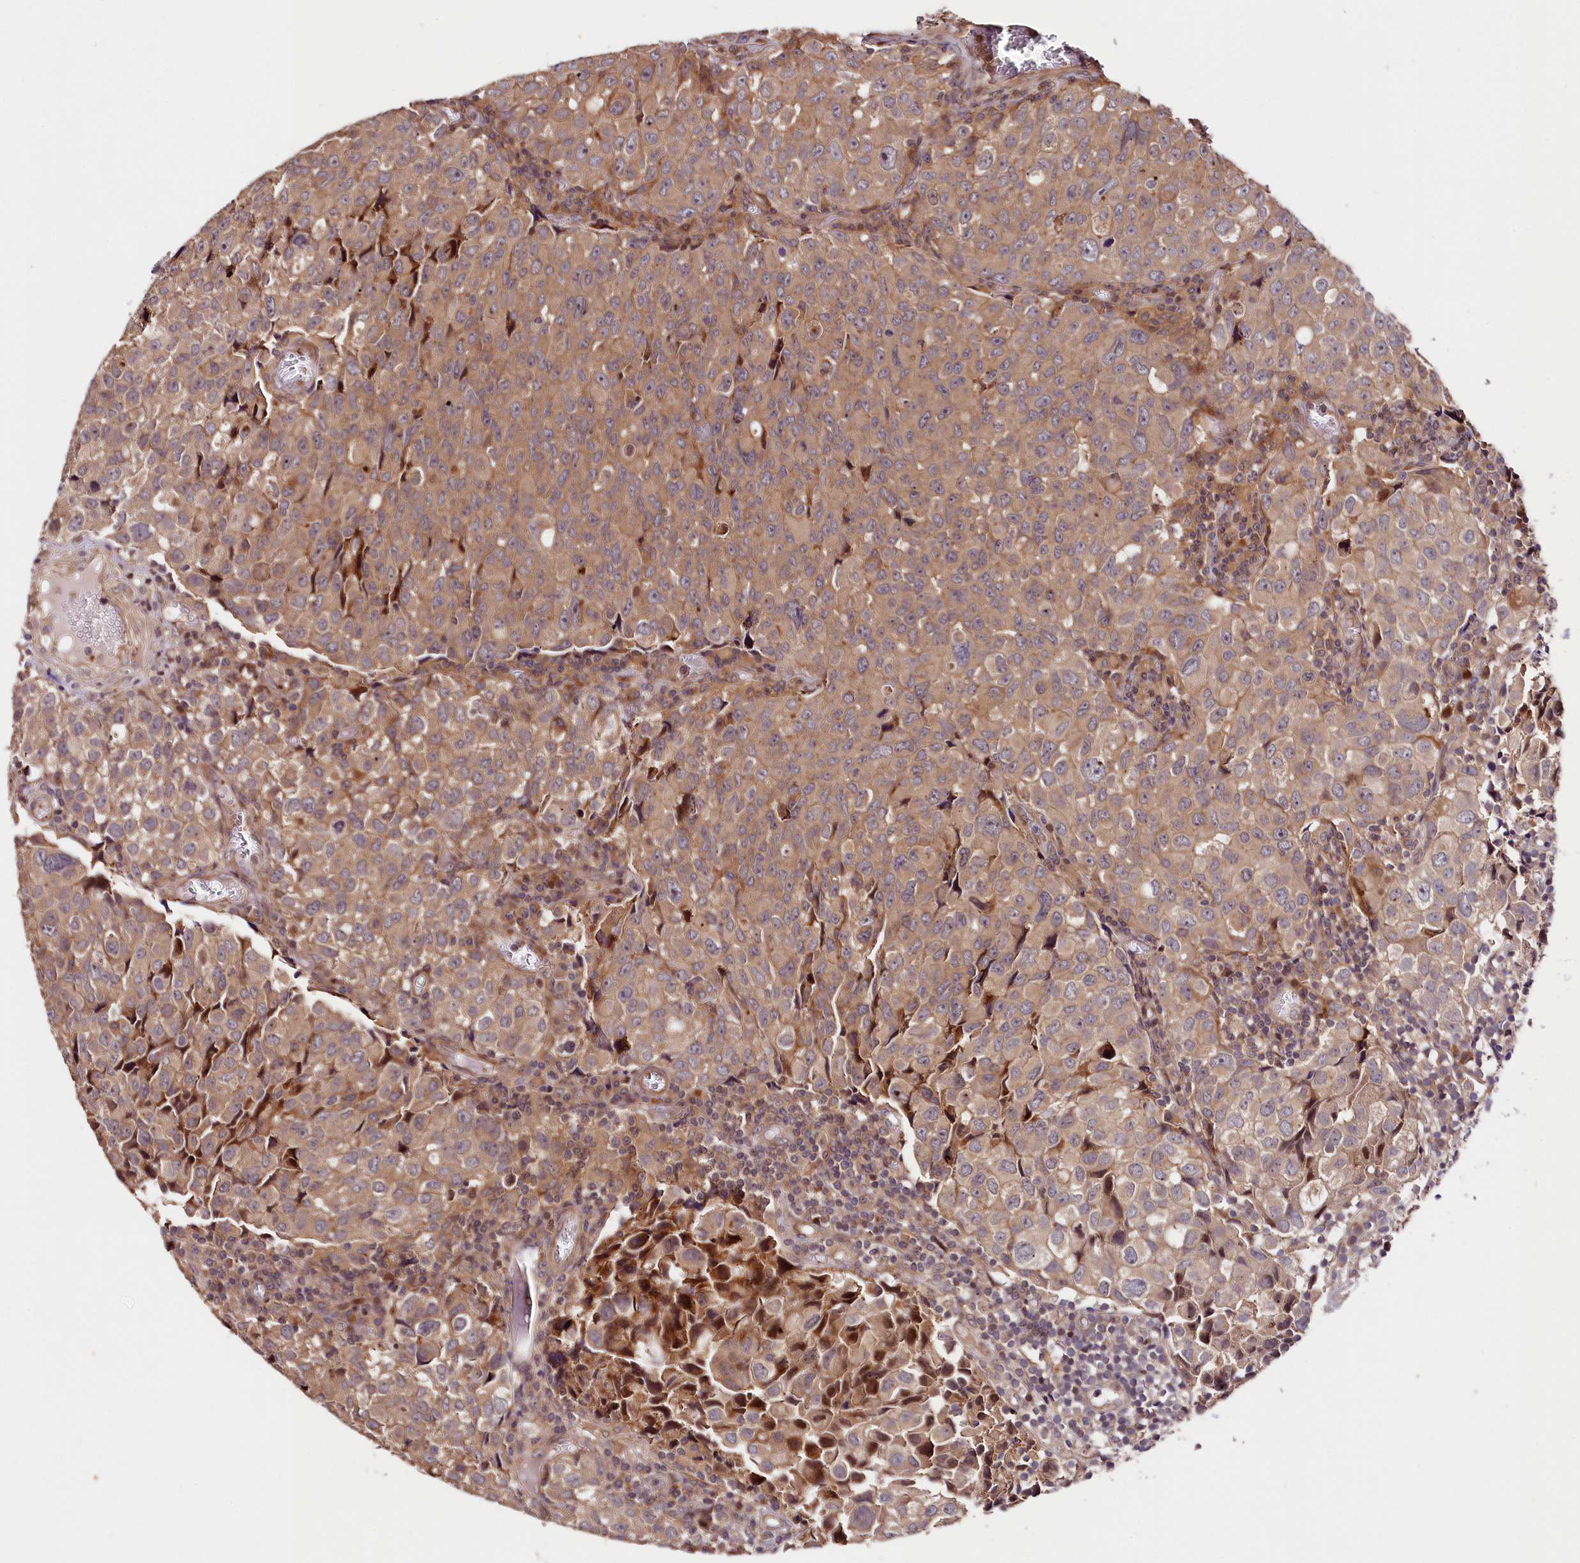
{"staining": {"intensity": "weak", "quantity": ">75%", "location": "cytoplasmic/membranous"}, "tissue": "urothelial cancer", "cell_type": "Tumor cells", "image_type": "cancer", "snomed": [{"axis": "morphology", "description": "Urothelial carcinoma, High grade"}, {"axis": "topography", "description": "Urinary bladder"}], "caption": "The micrograph reveals a brown stain indicating the presence of a protein in the cytoplasmic/membranous of tumor cells in high-grade urothelial carcinoma.", "gene": "CACNA1H", "patient": {"sex": "female", "age": 75}}